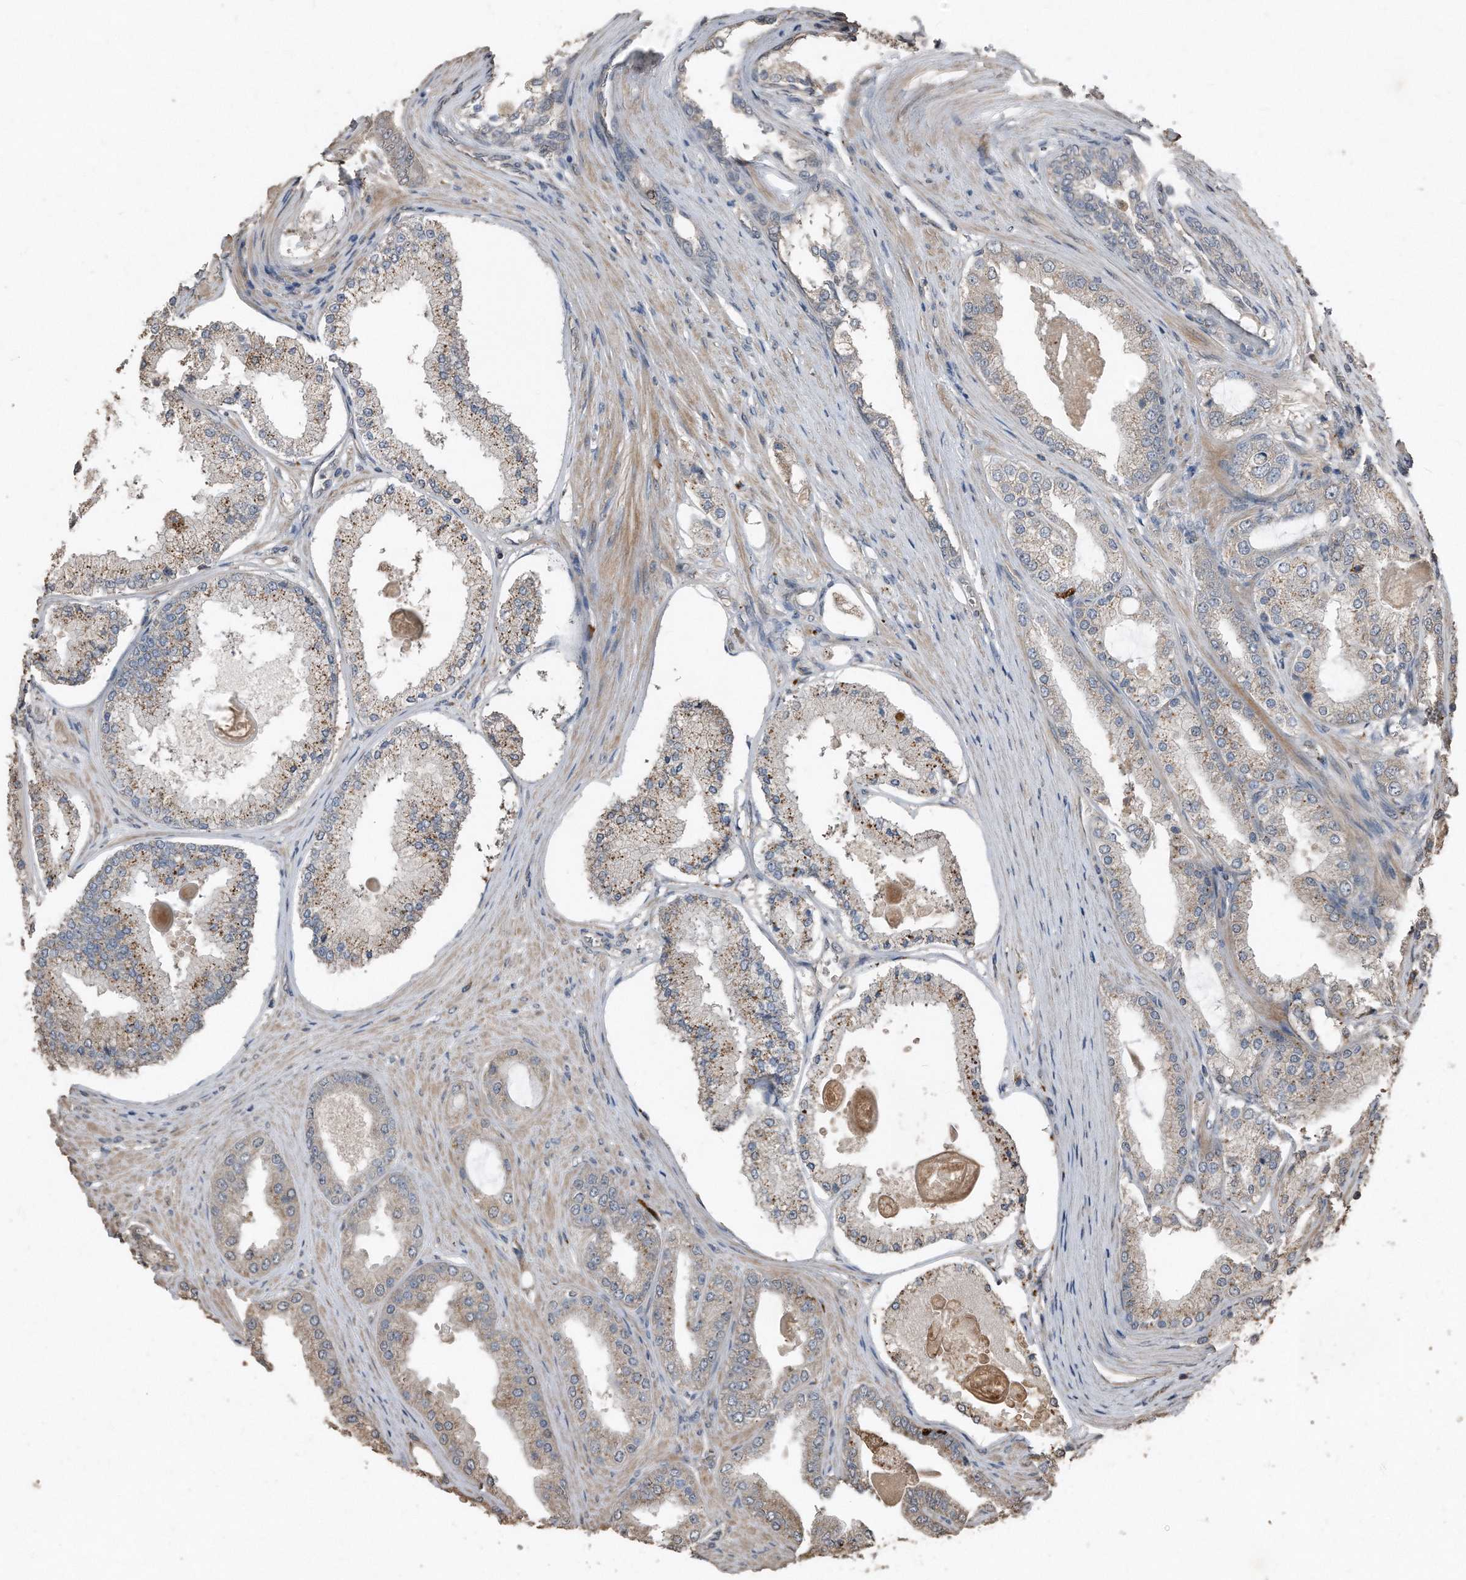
{"staining": {"intensity": "weak", "quantity": "25%-75%", "location": "cytoplasmic/membranous"}, "tissue": "prostate cancer", "cell_type": "Tumor cells", "image_type": "cancer", "snomed": [{"axis": "morphology", "description": "Adenocarcinoma, High grade"}, {"axis": "topography", "description": "Prostate"}], "caption": "A photomicrograph of prostate cancer (adenocarcinoma (high-grade)) stained for a protein exhibits weak cytoplasmic/membranous brown staining in tumor cells. (brown staining indicates protein expression, while blue staining denotes nuclei).", "gene": "ANKRD10", "patient": {"sex": "male", "age": 60}}